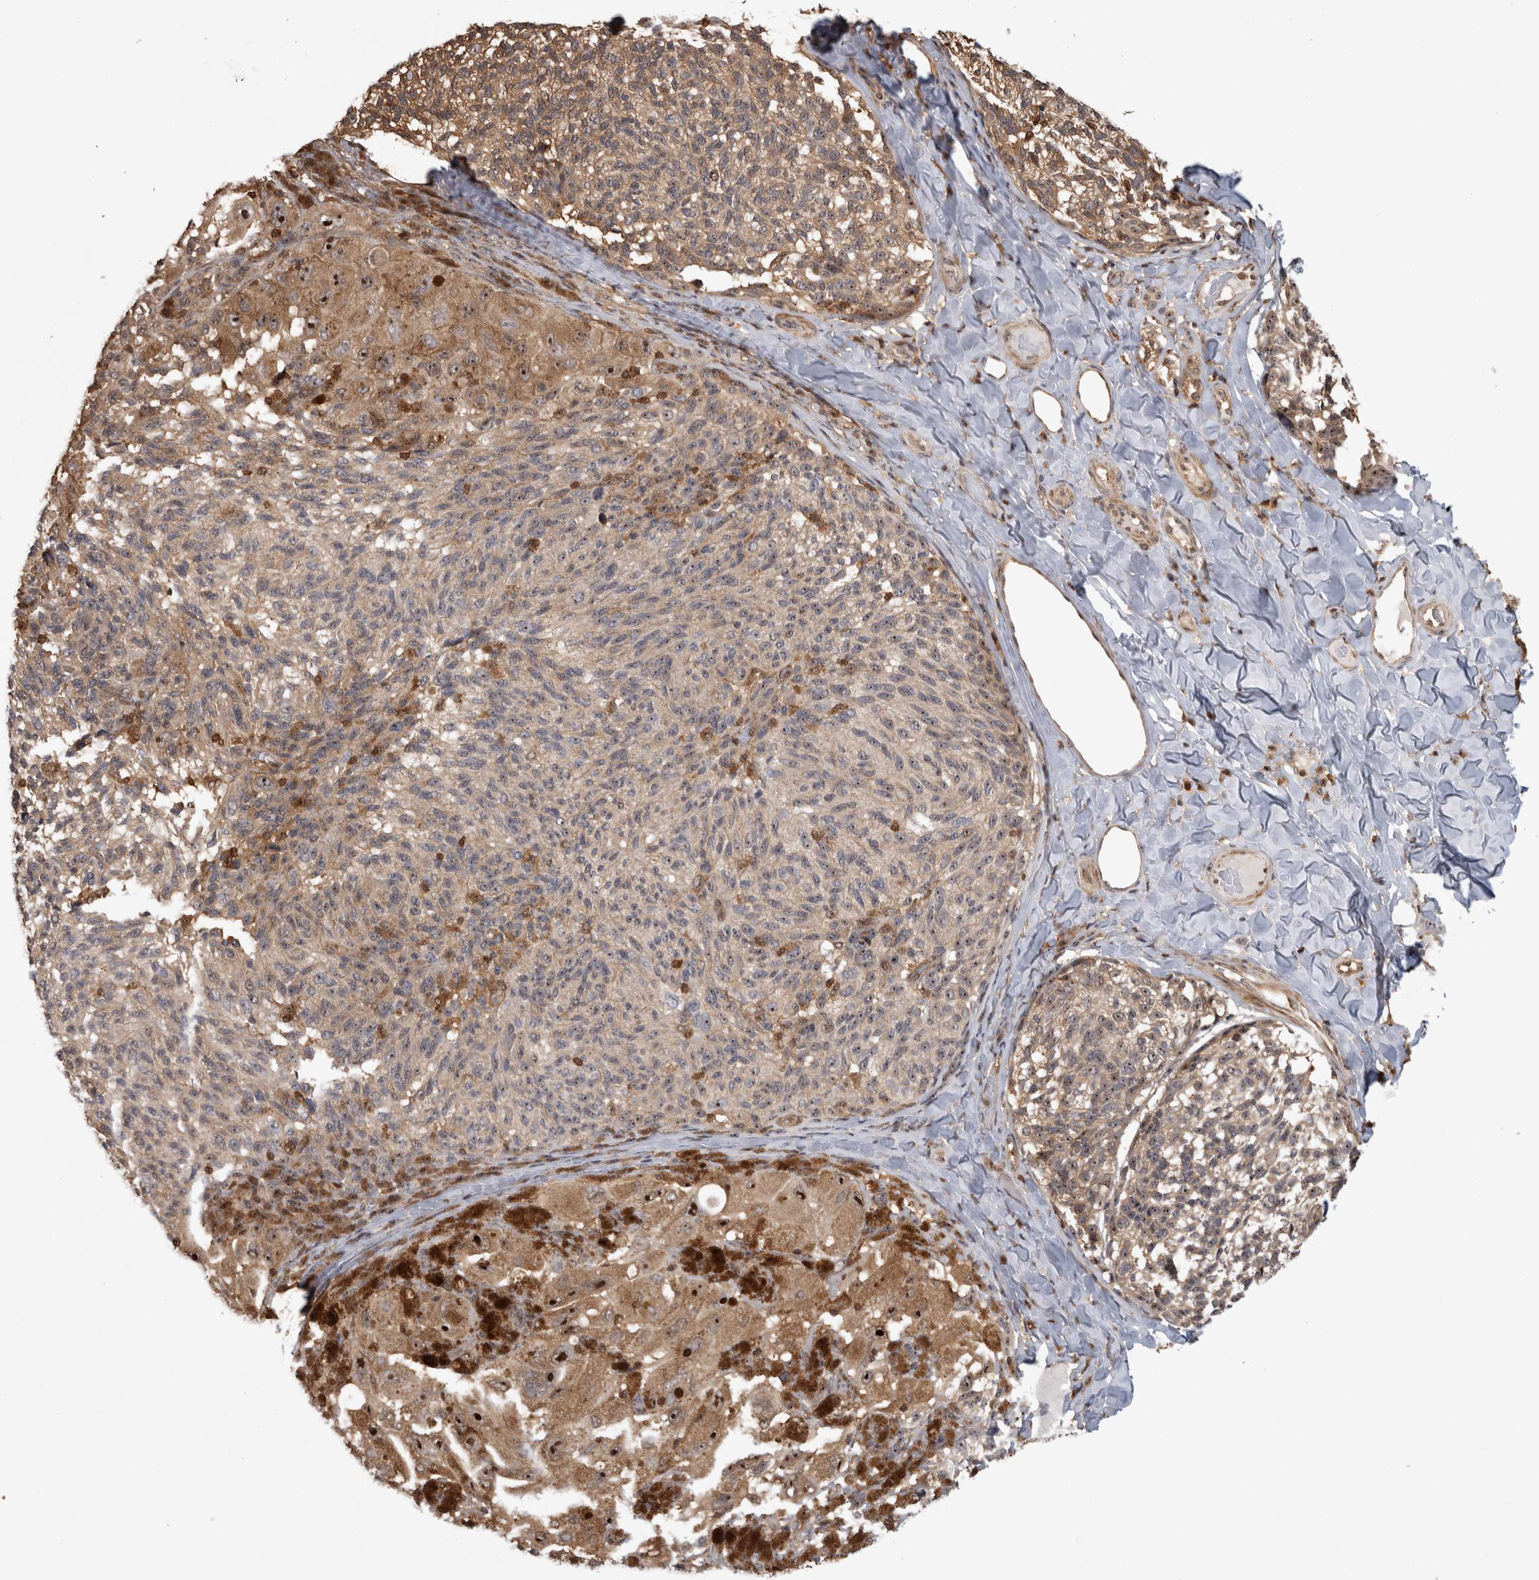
{"staining": {"intensity": "moderate", "quantity": ">75%", "location": "cytoplasmic/membranous,nuclear"}, "tissue": "melanoma", "cell_type": "Tumor cells", "image_type": "cancer", "snomed": [{"axis": "morphology", "description": "Malignant melanoma, NOS"}, {"axis": "topography", "description": "Skin"}], "caption": "Brown immunohistochemical staining in human malignant melanoma exhibits moderate cytoplasmic/membranous and nuclear positivity in approximately >75% of tumor cells.", "gene": "TDRD7", "patient": {"sex": "female", "age": 73}}